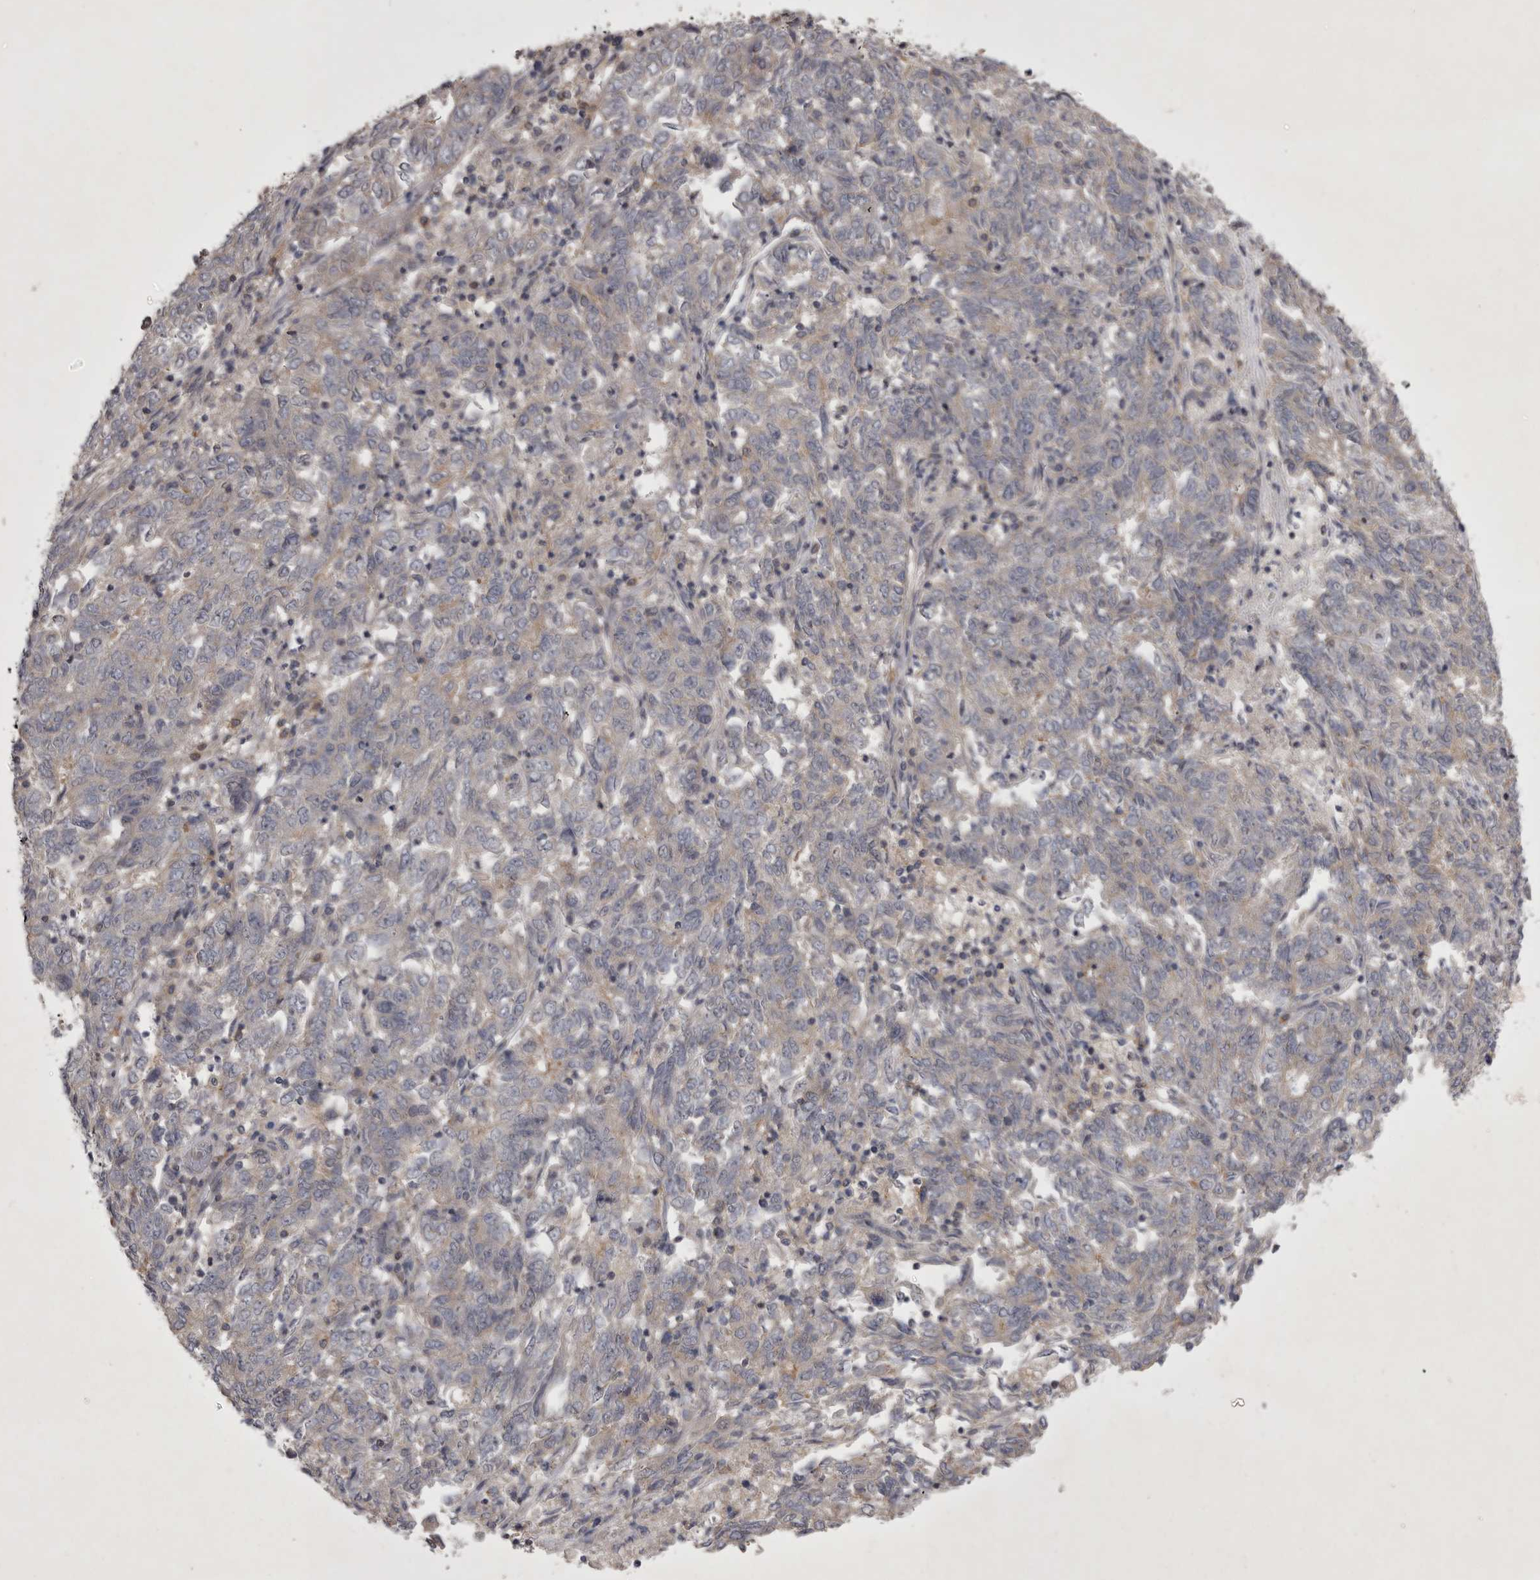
{"staining": {"intensity": "negative", "quantity": "none", "location": "none"}, "tissue": "endometrial cancer", "cell_type": "Tumor cells", "image_type": "cancer", "snomed": [{"axis": "morphology", "description": "Adenocarcinoma, NOS"}, {"axis": "topography", "description": "Endometrium"}], "caption": "Tumor cells are negative for protein expression in human endometrial cancer.", "gene": "CTBS", "patient": {"sex": "female", "age": 80}}